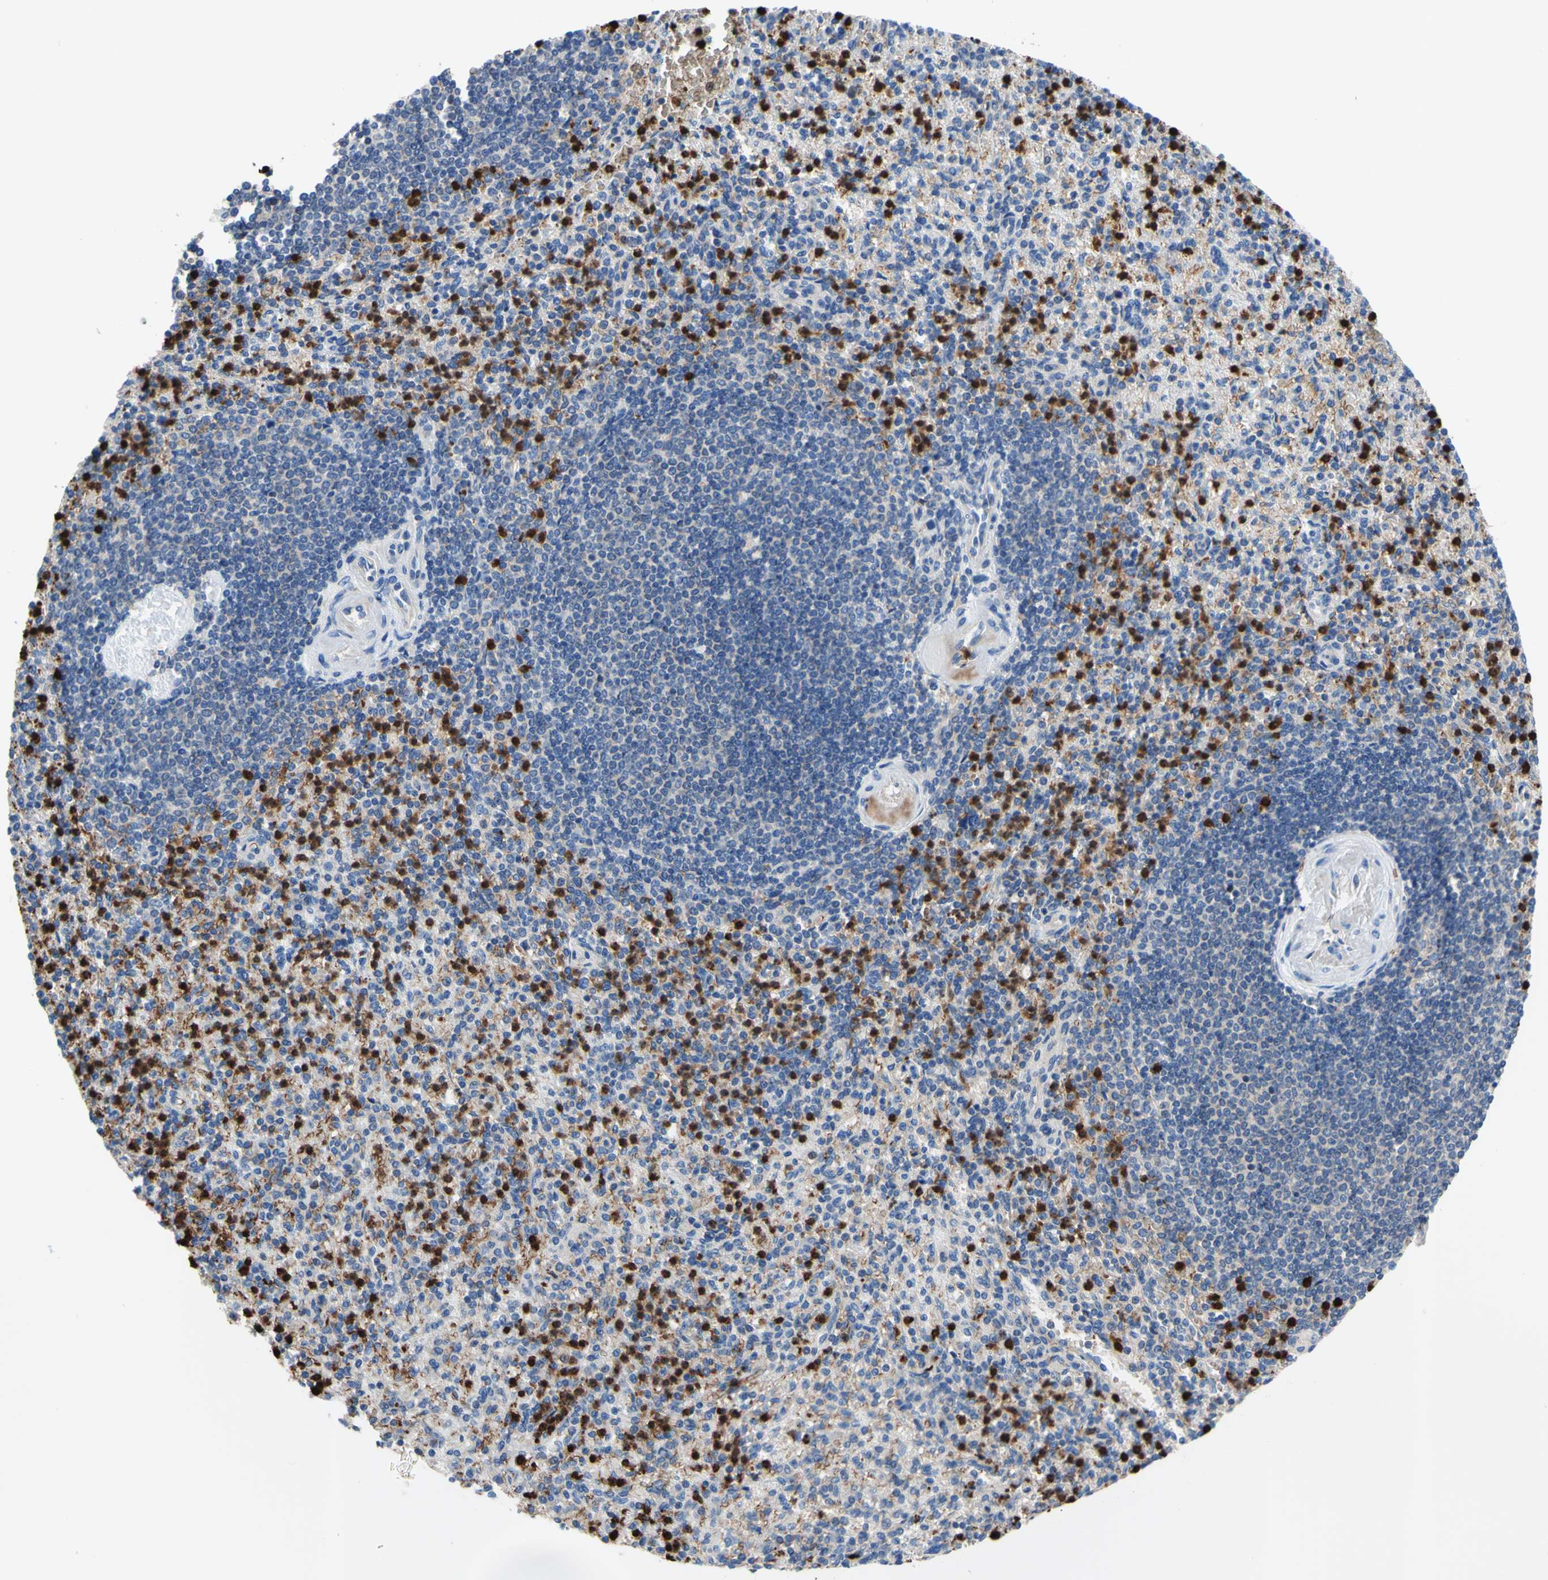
{"staining": {"intensity": "strong", "quantity": "25%-75%", "location": "cytoplasmic/membranous"}, "tissue": "spleen", "cell_type": "Cells in red pulp", "image_type": "normal", "snomed": [{"axis": "morphology", "description": "Normal tissue, NOS"}, {"axis": "topography", "description": "Spleen"}], "caption": "Immunohistochemistry (DAB (3,3'-diaminobenzidine)) staining of normal human spleen shows strong cytoplasmic/membranous protein positivity in about 25%-75% of cells in red pulp. (Stains: DAB (3,3'-diaminobenzidine) in brown, nuclei in blue, Microscopy: brightfield microscopy at high magnification).", "gene": "USP9X", "patient": {"sex": "female", "age": 74}}